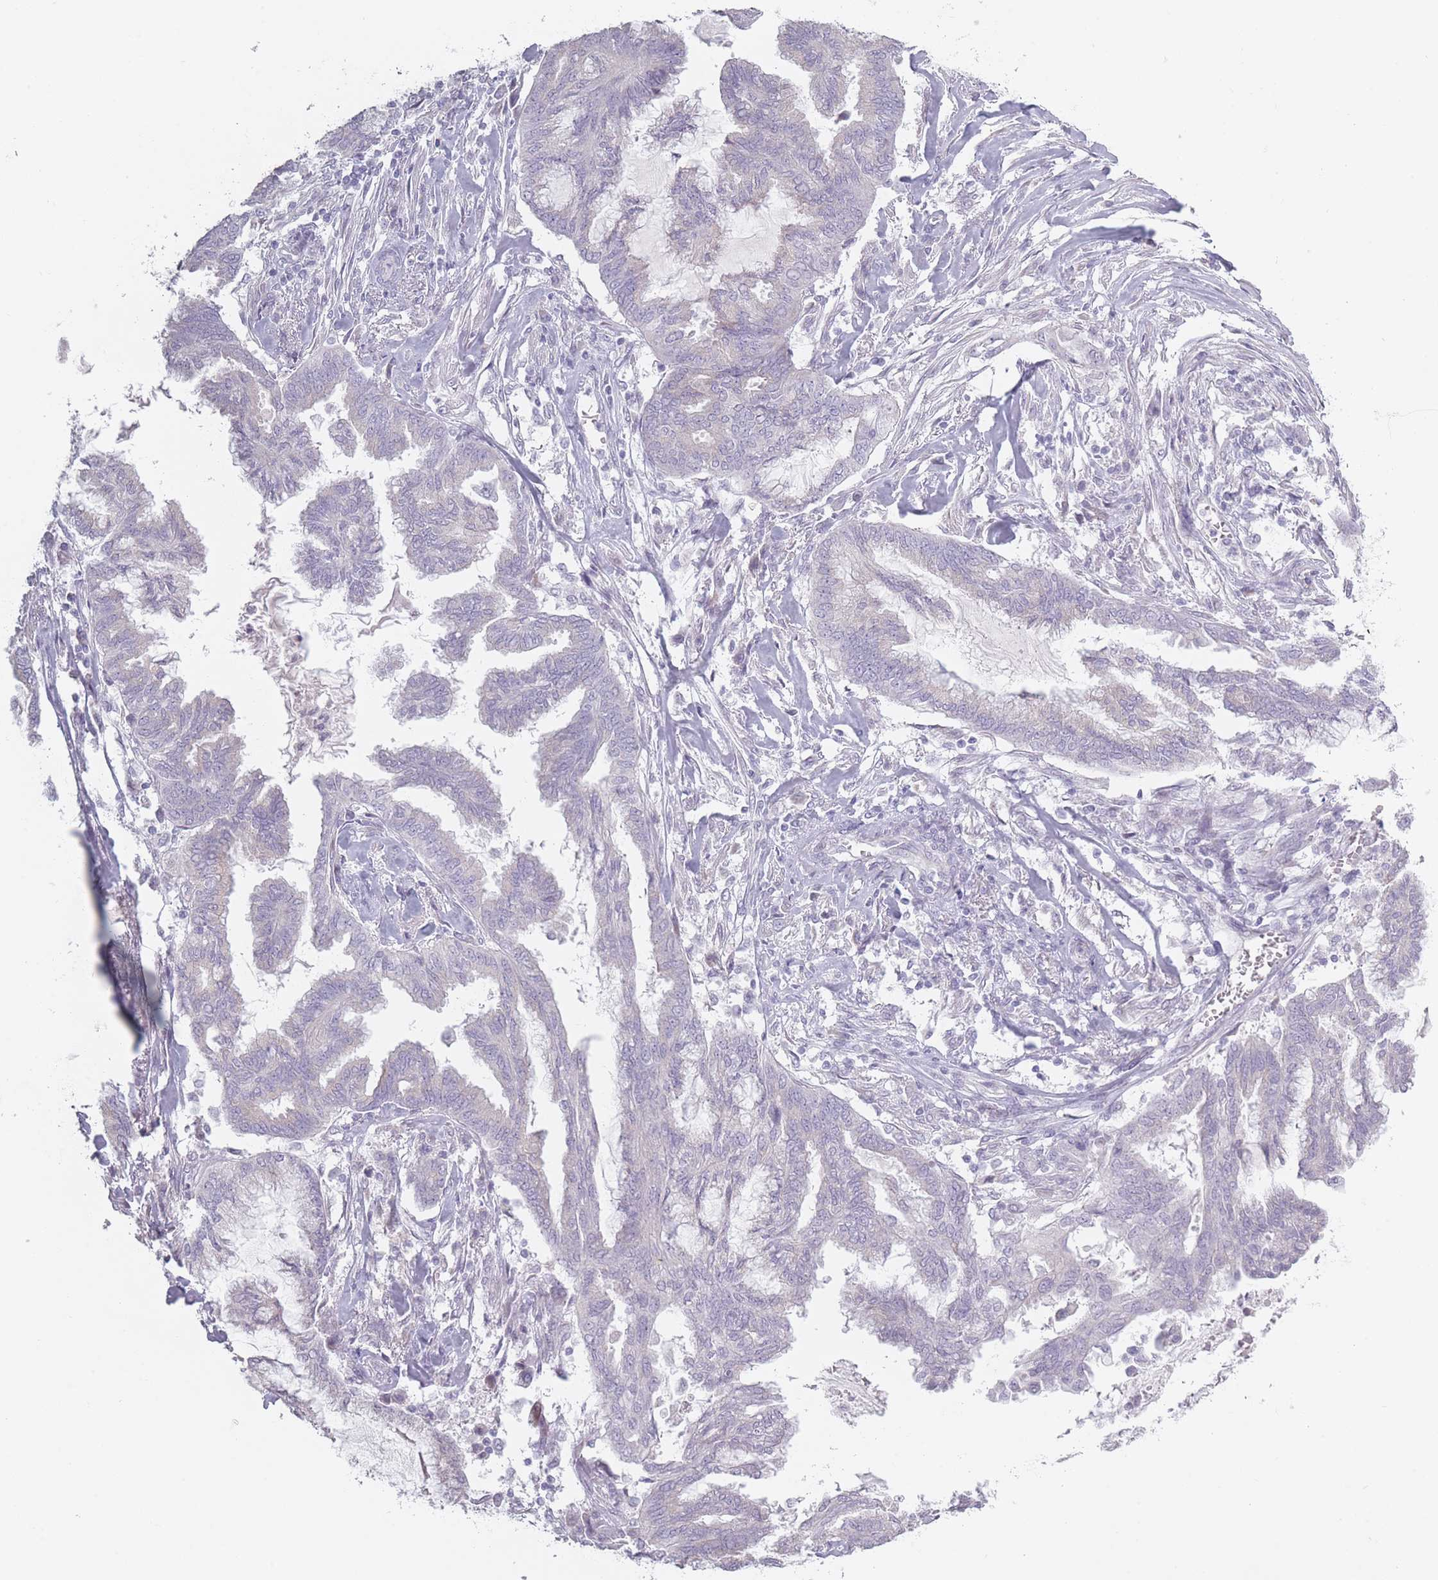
{"staining": {"intensity": "negative", "quantity": "none", "location": "none"}, "tissue": "endometrial cancer", "cell_type": "Tumor cells", "image_type": "cancer", "snomed": [{"axis": "morphology", "description": "Adenocarcinoma, NOS"}, {"axis": "topography", "description": "Endometrium"}], "caption": "Immunohistochemical staining of endometrial cancer reveals no significant positivity in tumor cells. (DAB IHC visualized using brightfield microscopy, high magnification).", "gene": "RASL10B", "patient": {"sex": "female", "age": 86}}